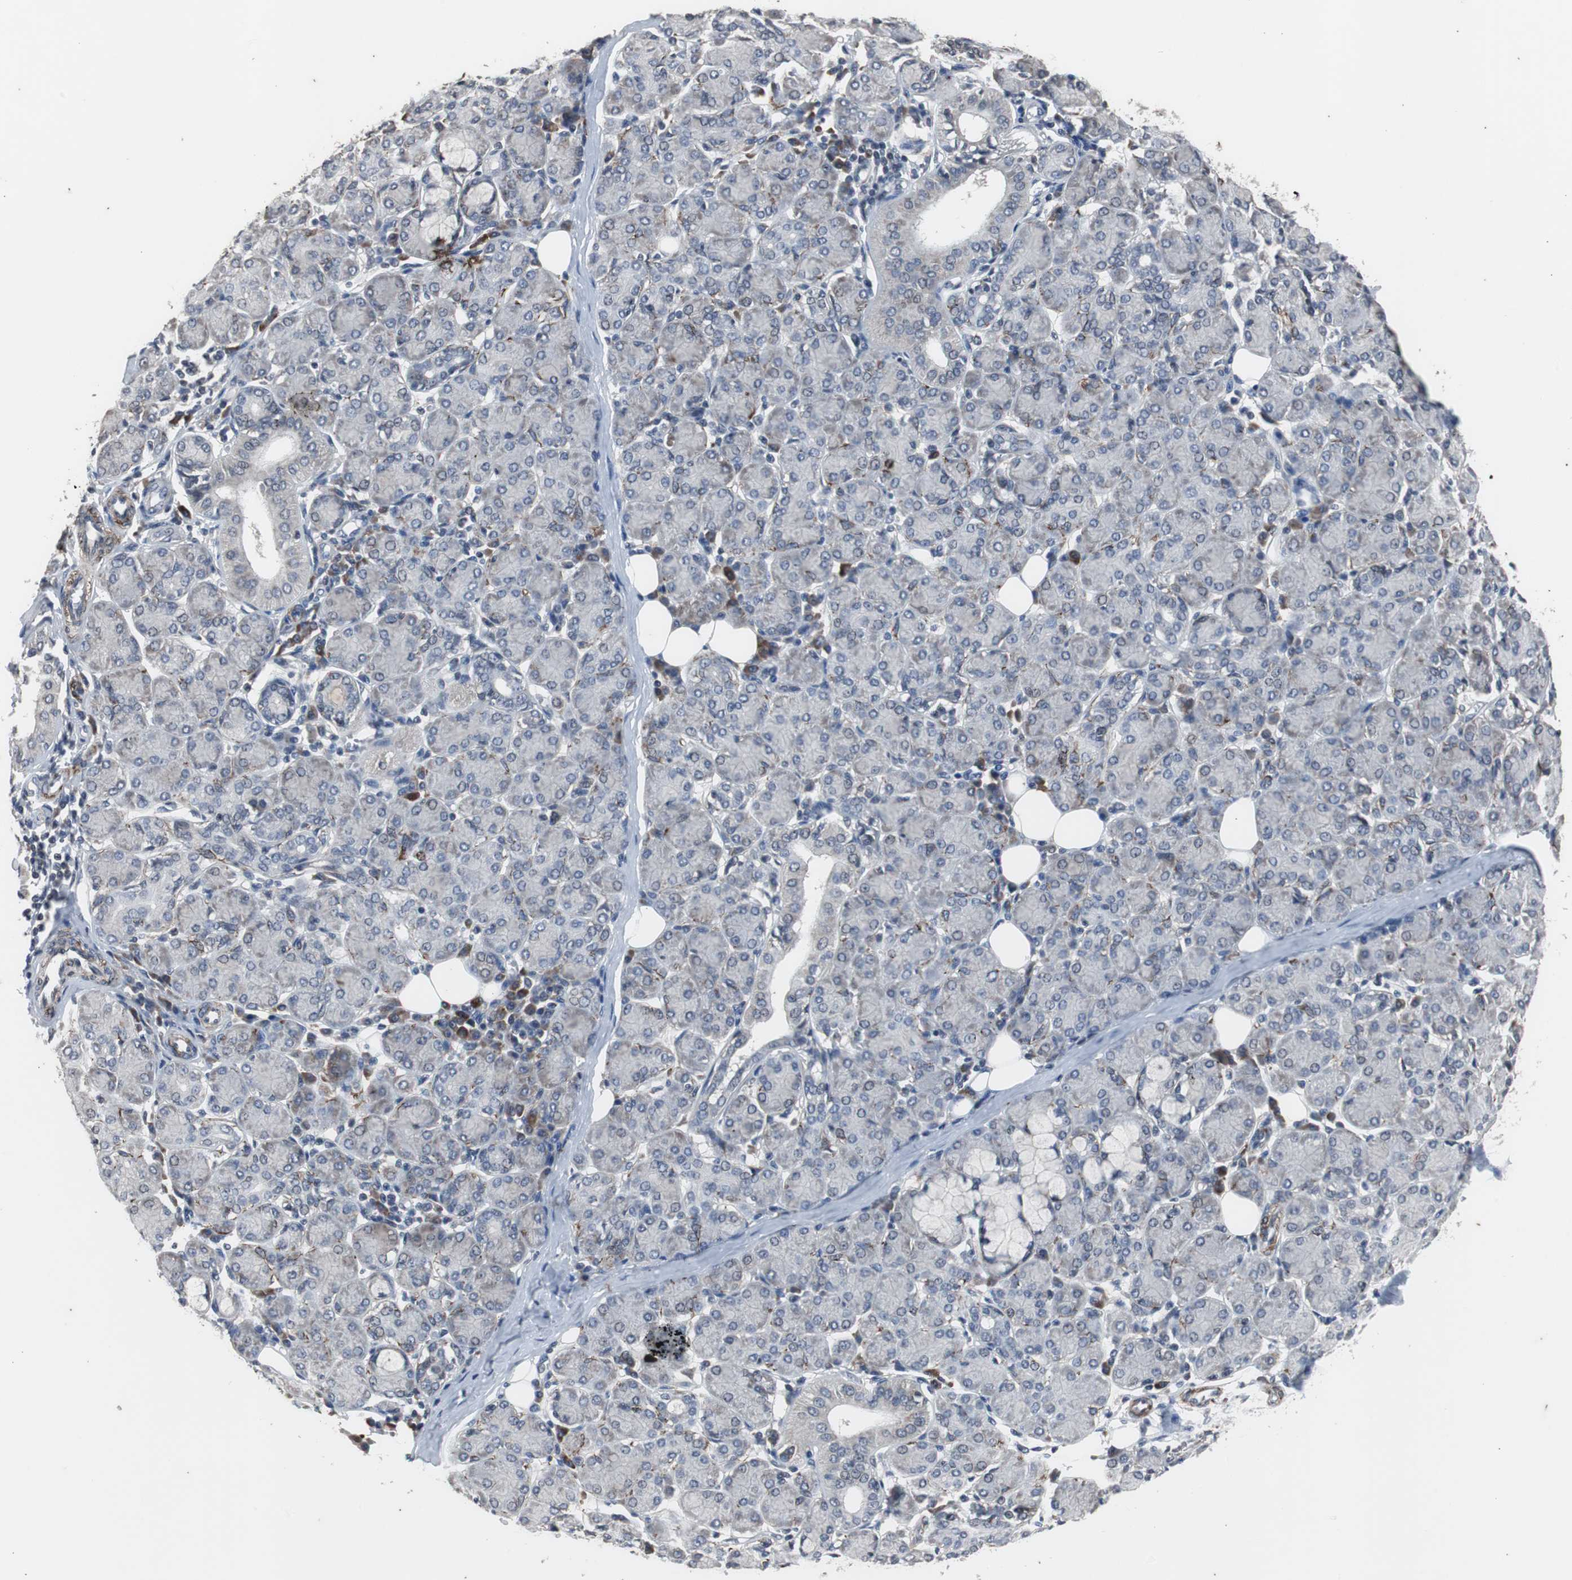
{"staining": {"intensity": "weak", "quantity": "<25%", "location": "cytoplasmic/membranous"}, "tissue": "salivary gland", "cell_type": "Glandular cells", "image_type": "normal", "snomed": [{"axis": "morphology", "description": "Normal tissue, NOS"}, {"axis": "morphology", "description": "Inflammation, NOS"}, {"axis": "topography", "description": "Lymph node"}, {"axis": "topography", "description": "Salivary gland"}], "caption": "The photomicrograph reveals no staining of glandular cells in benign salivary gland.", "gene": "CRADD", "patient": {"sex": "male", "age": 3}}